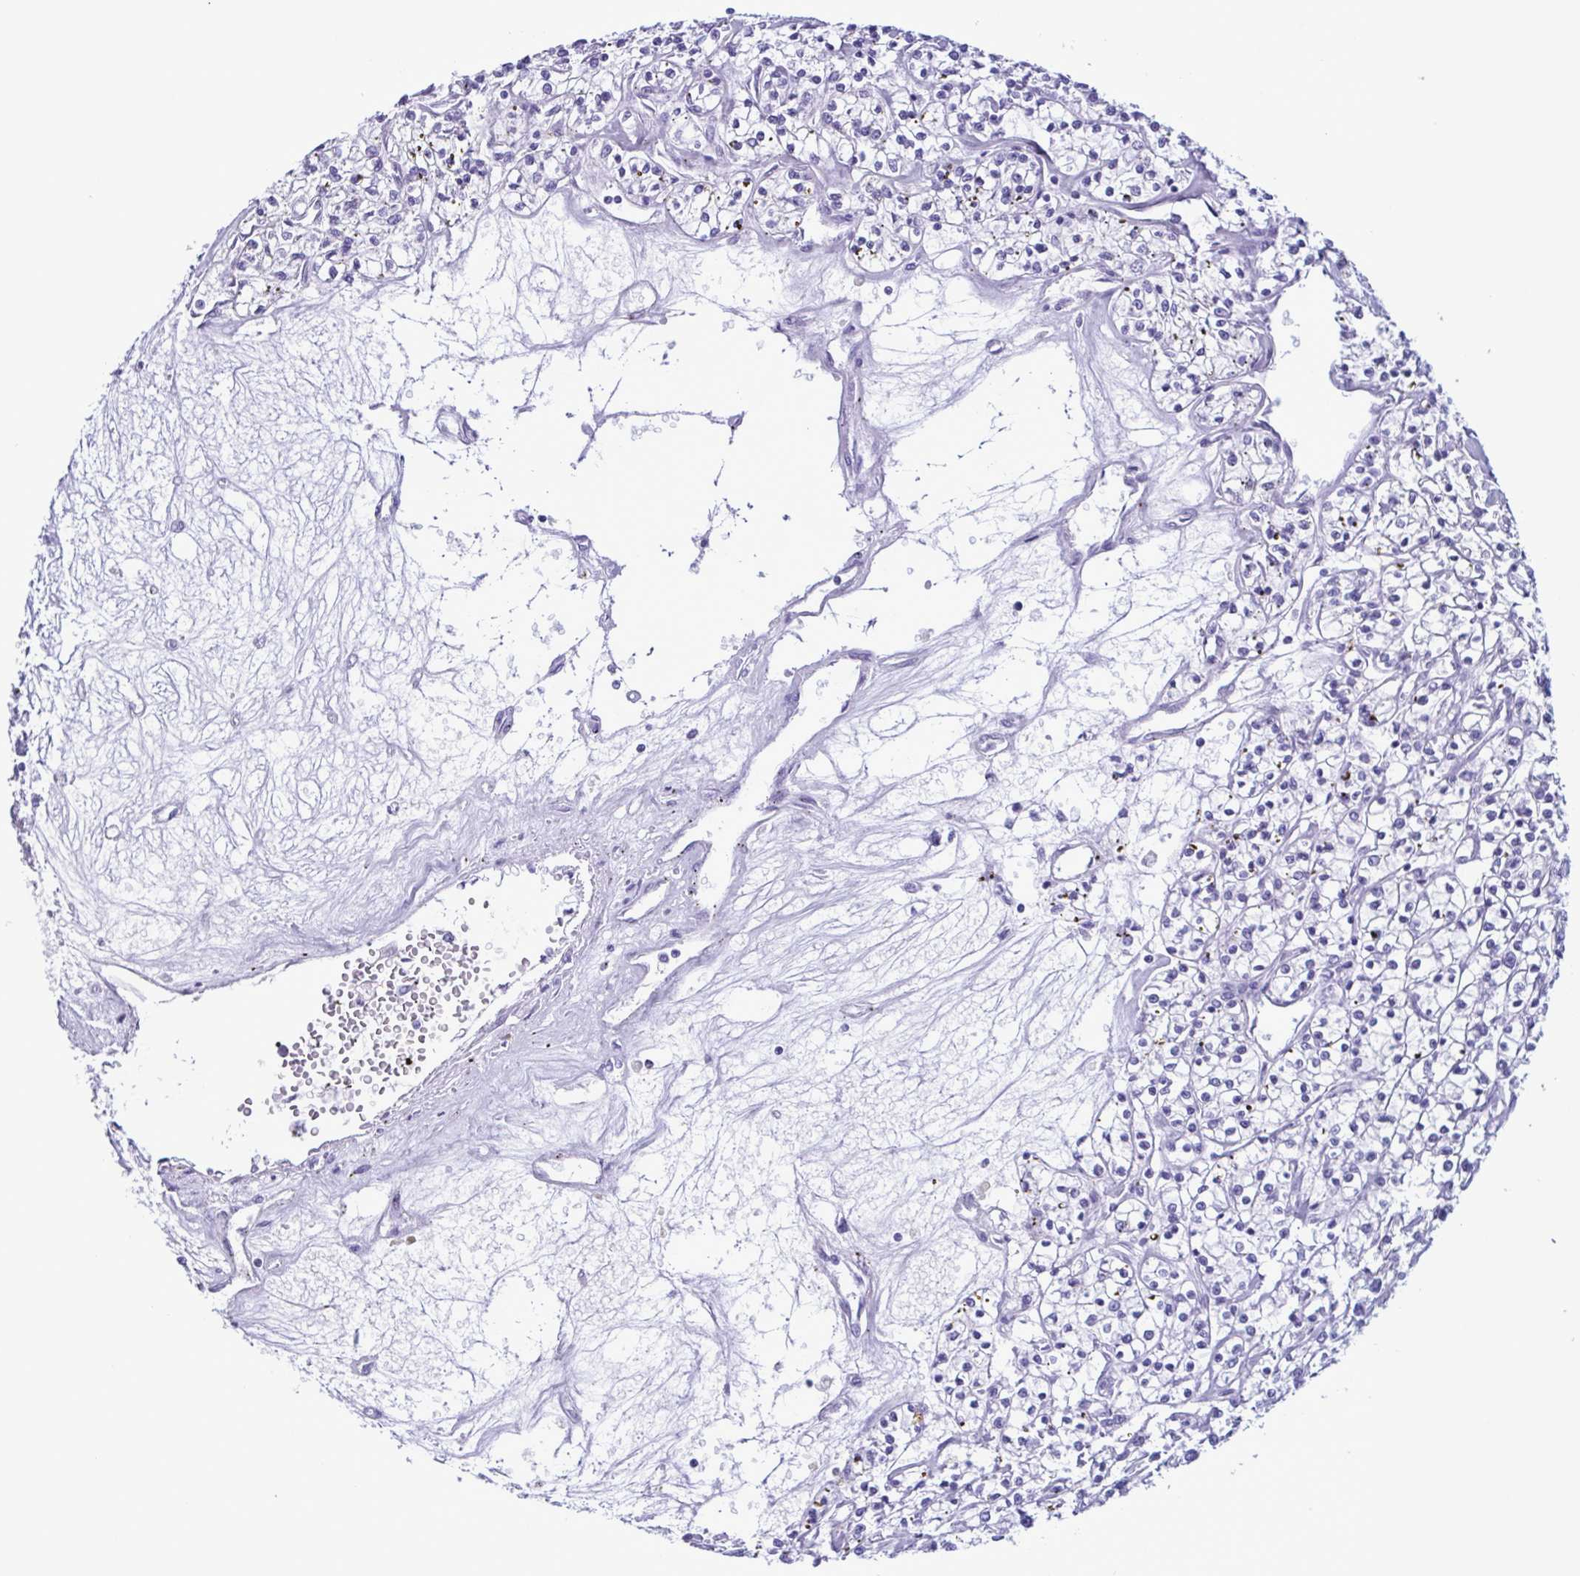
{"staining": {"intensity": "negative", "quantity": "none", "location": "none"}, "tissue": "renal cancer", "cell_type": "Tumor cells", "image_type": "cancer", "snomed": [{"axis": "morphology", "description": "Adenocarcinoma, NOS"}, {"axis": "topography", "description": "Kidney"}], "caption": "Immunohistochemical staining of human renal cancer exhibits no significant positivity in tumor cells.", "gene": "LTF", "patient": {"sex": "female", "age": 59}}